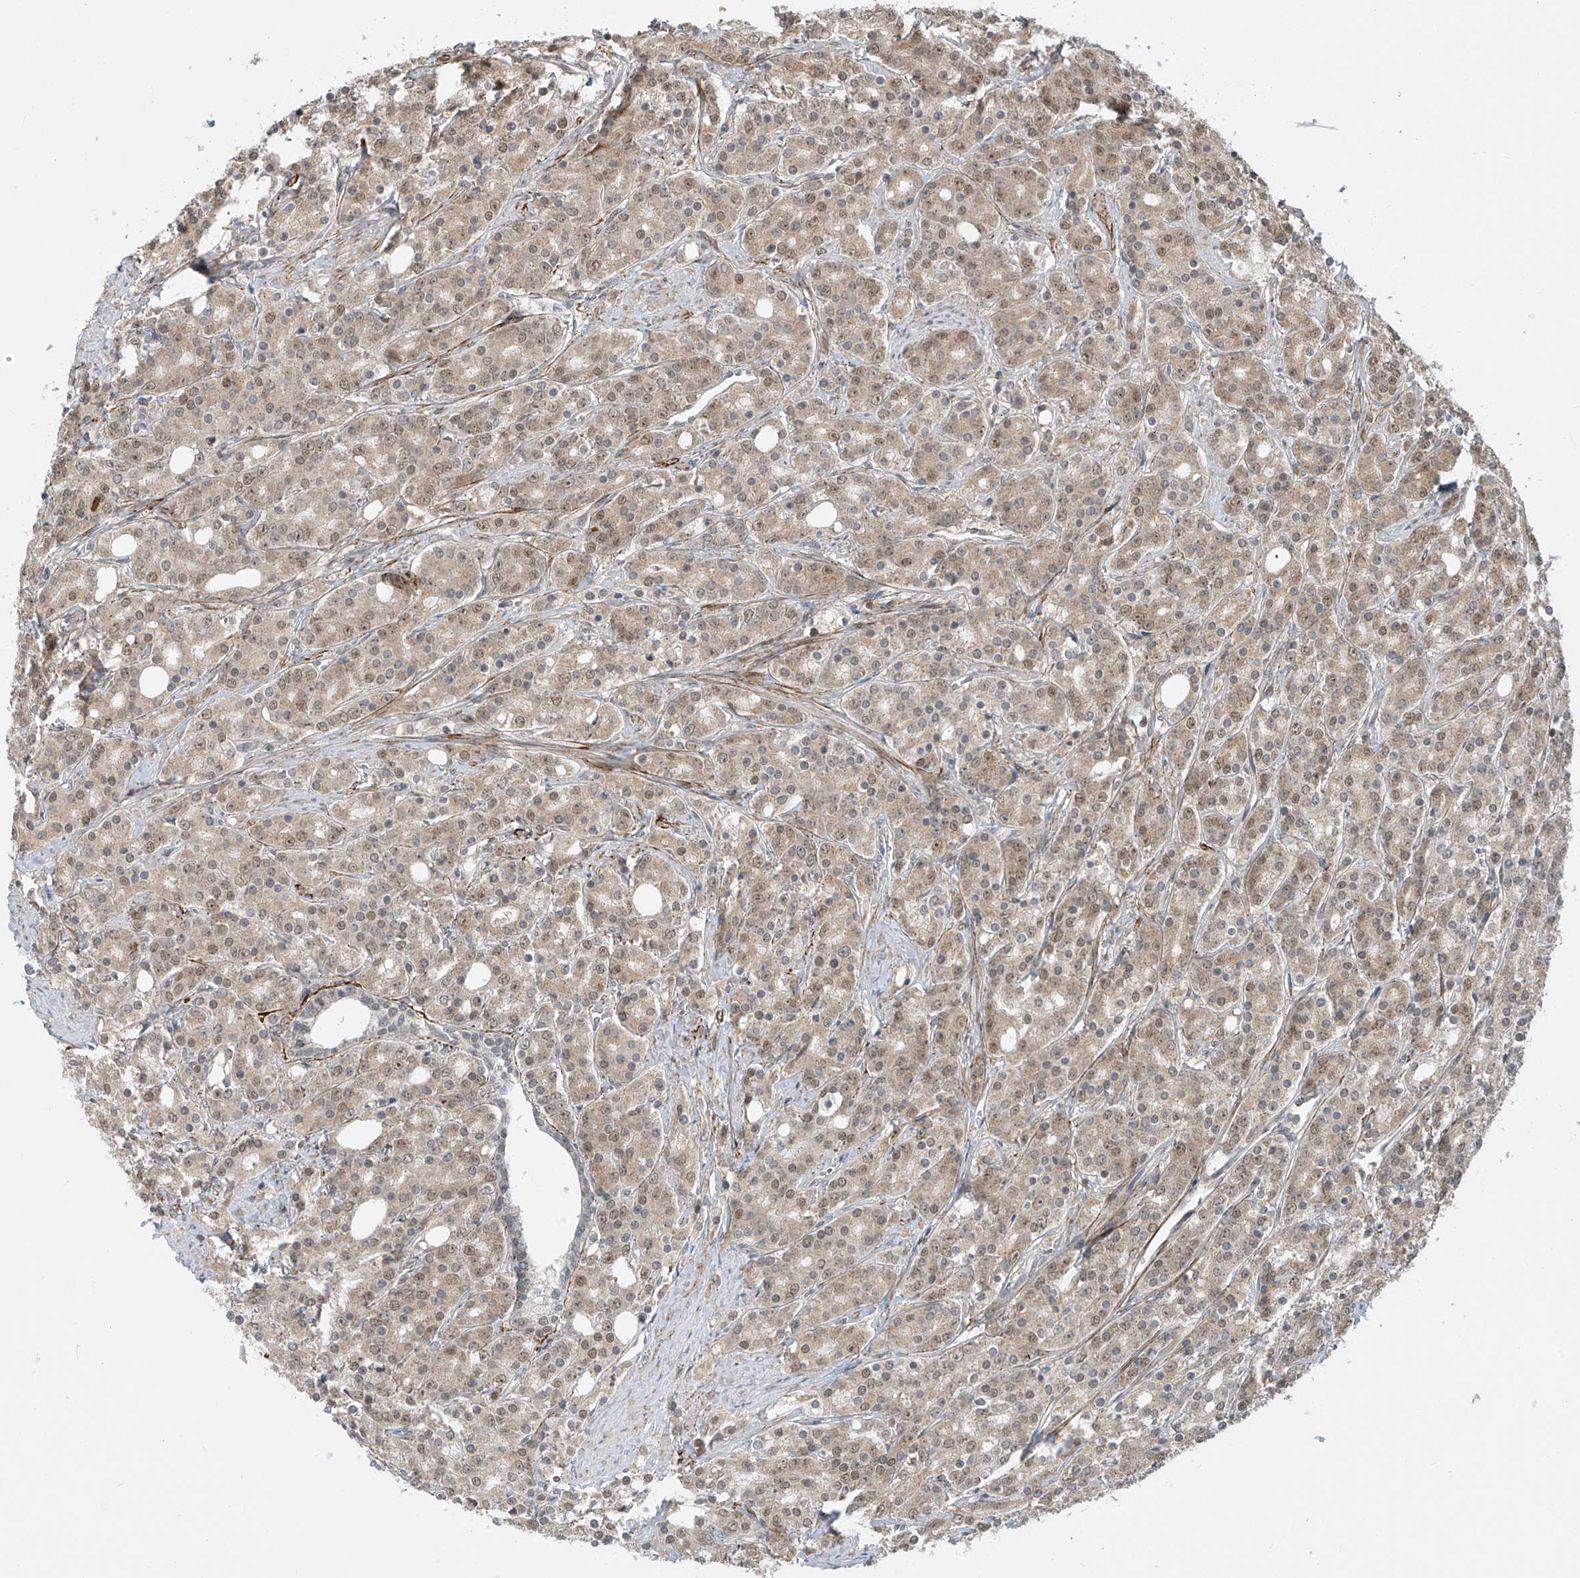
{"staining": {"intensity": "moderate", "quantity": ">75%", "location": "cytoplasmic/membranous,nuclear"}, "tissue": "prostate cancer", "cell_type": "Tumor cells", "image_type": "cancer", "snomed": [{"axis": "morphology", "description": "Adenocarcinoma, High grade"}, {"axis": "topography", "description": "Prostate"}], "caption": "Adenocarcinoma (high-grade) (prostate) was stained to show a protein in brown. There is medium levels of moderate cytoplasmic/membranous and nuclear staining in about >75% of tumor cells.", "gene": "LAGE3", "patient": {"sex": "male", "age": 62}}